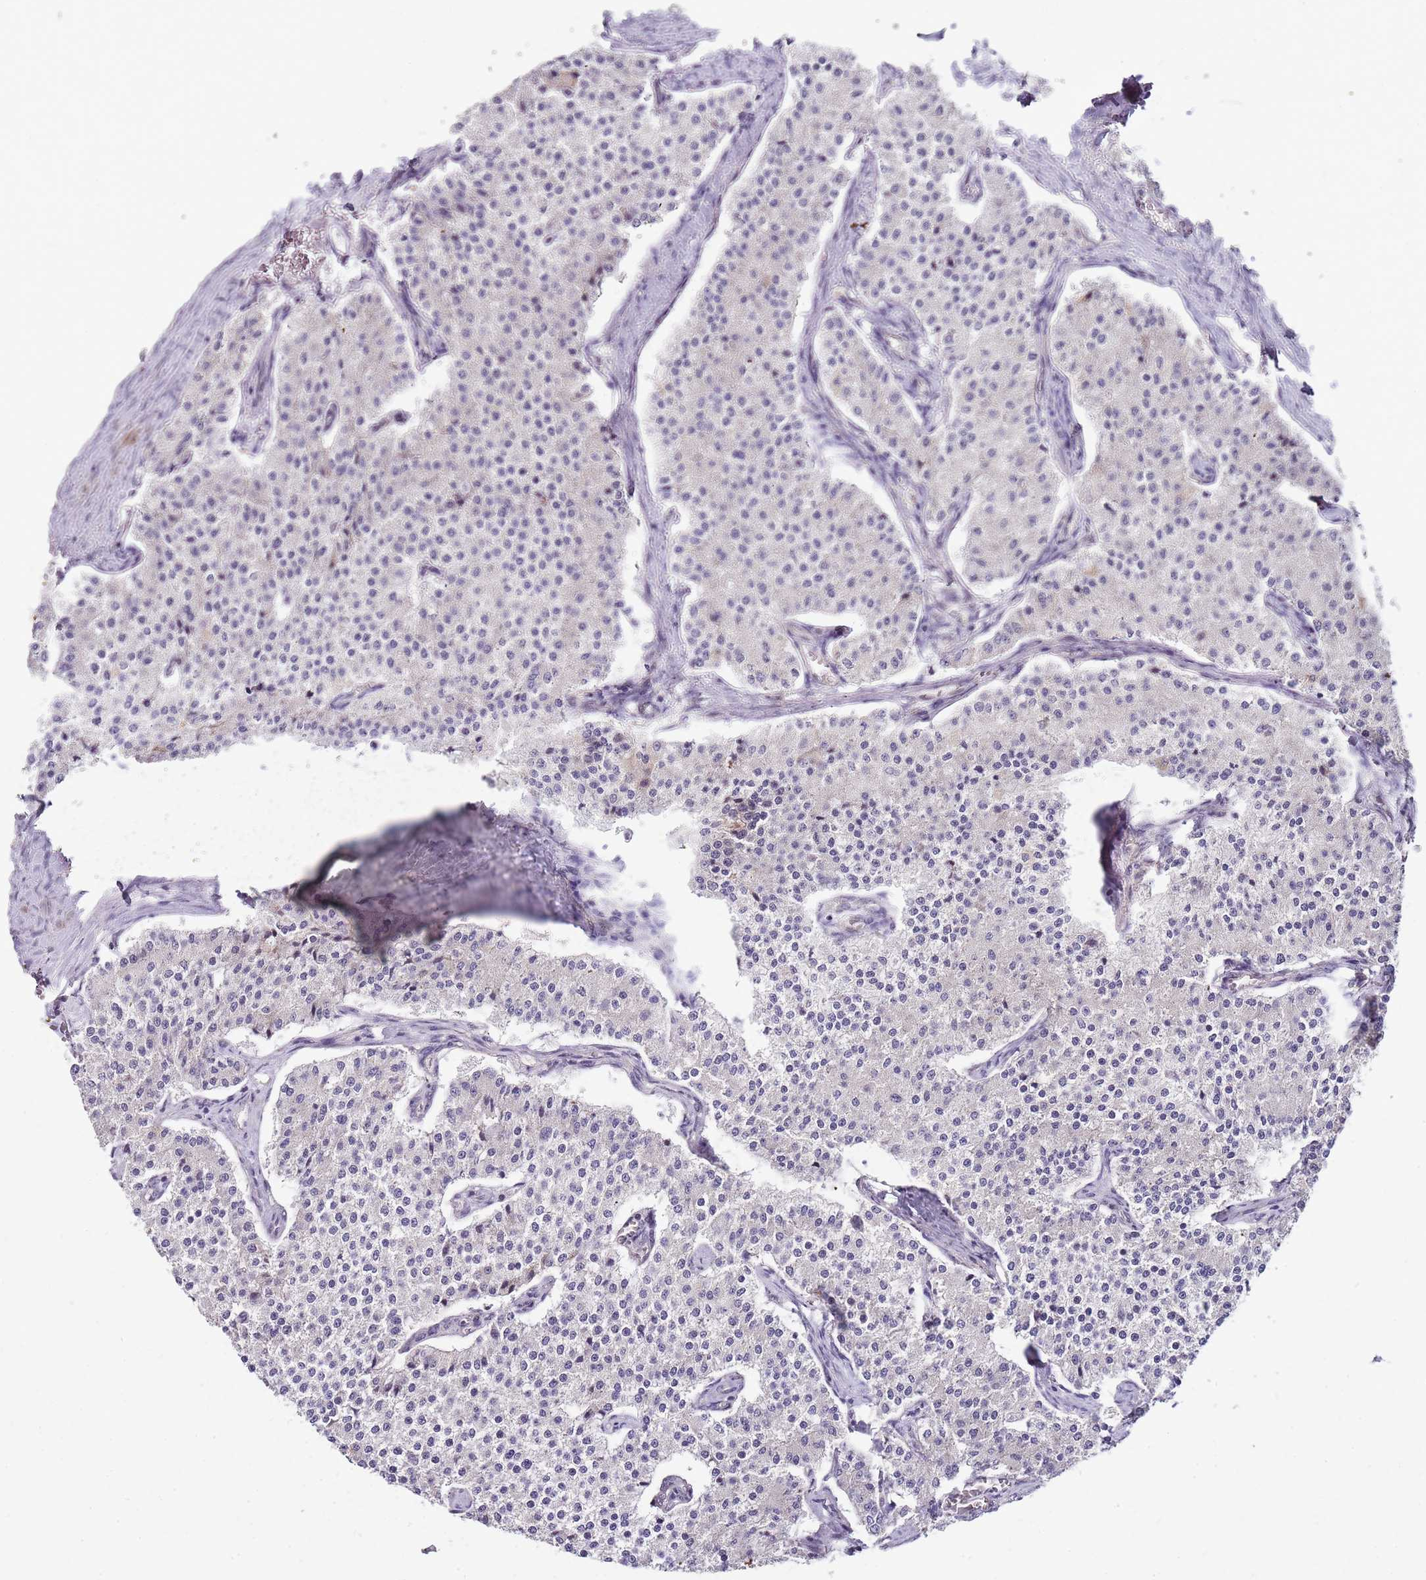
{"staining": {"intensity": "negative", "quantity": "none", "location": "none"}, "tissue": "carcinoid", "cell_type": "Tumor cells", "image_type": "cancer", "snomed": [{"axis": "morphology", "description": "Carcinoid, malignant, NOS"}, {"axis": "topography", "description": "Colon"}], "caption": "DAB (3,3'-diaminobenzidine) immunohistochemical staining of carcinoid reveals no significant positivity in tumor cells.", "gene": "FBXL22", "patient": {"sex": "female", "age": 52}}